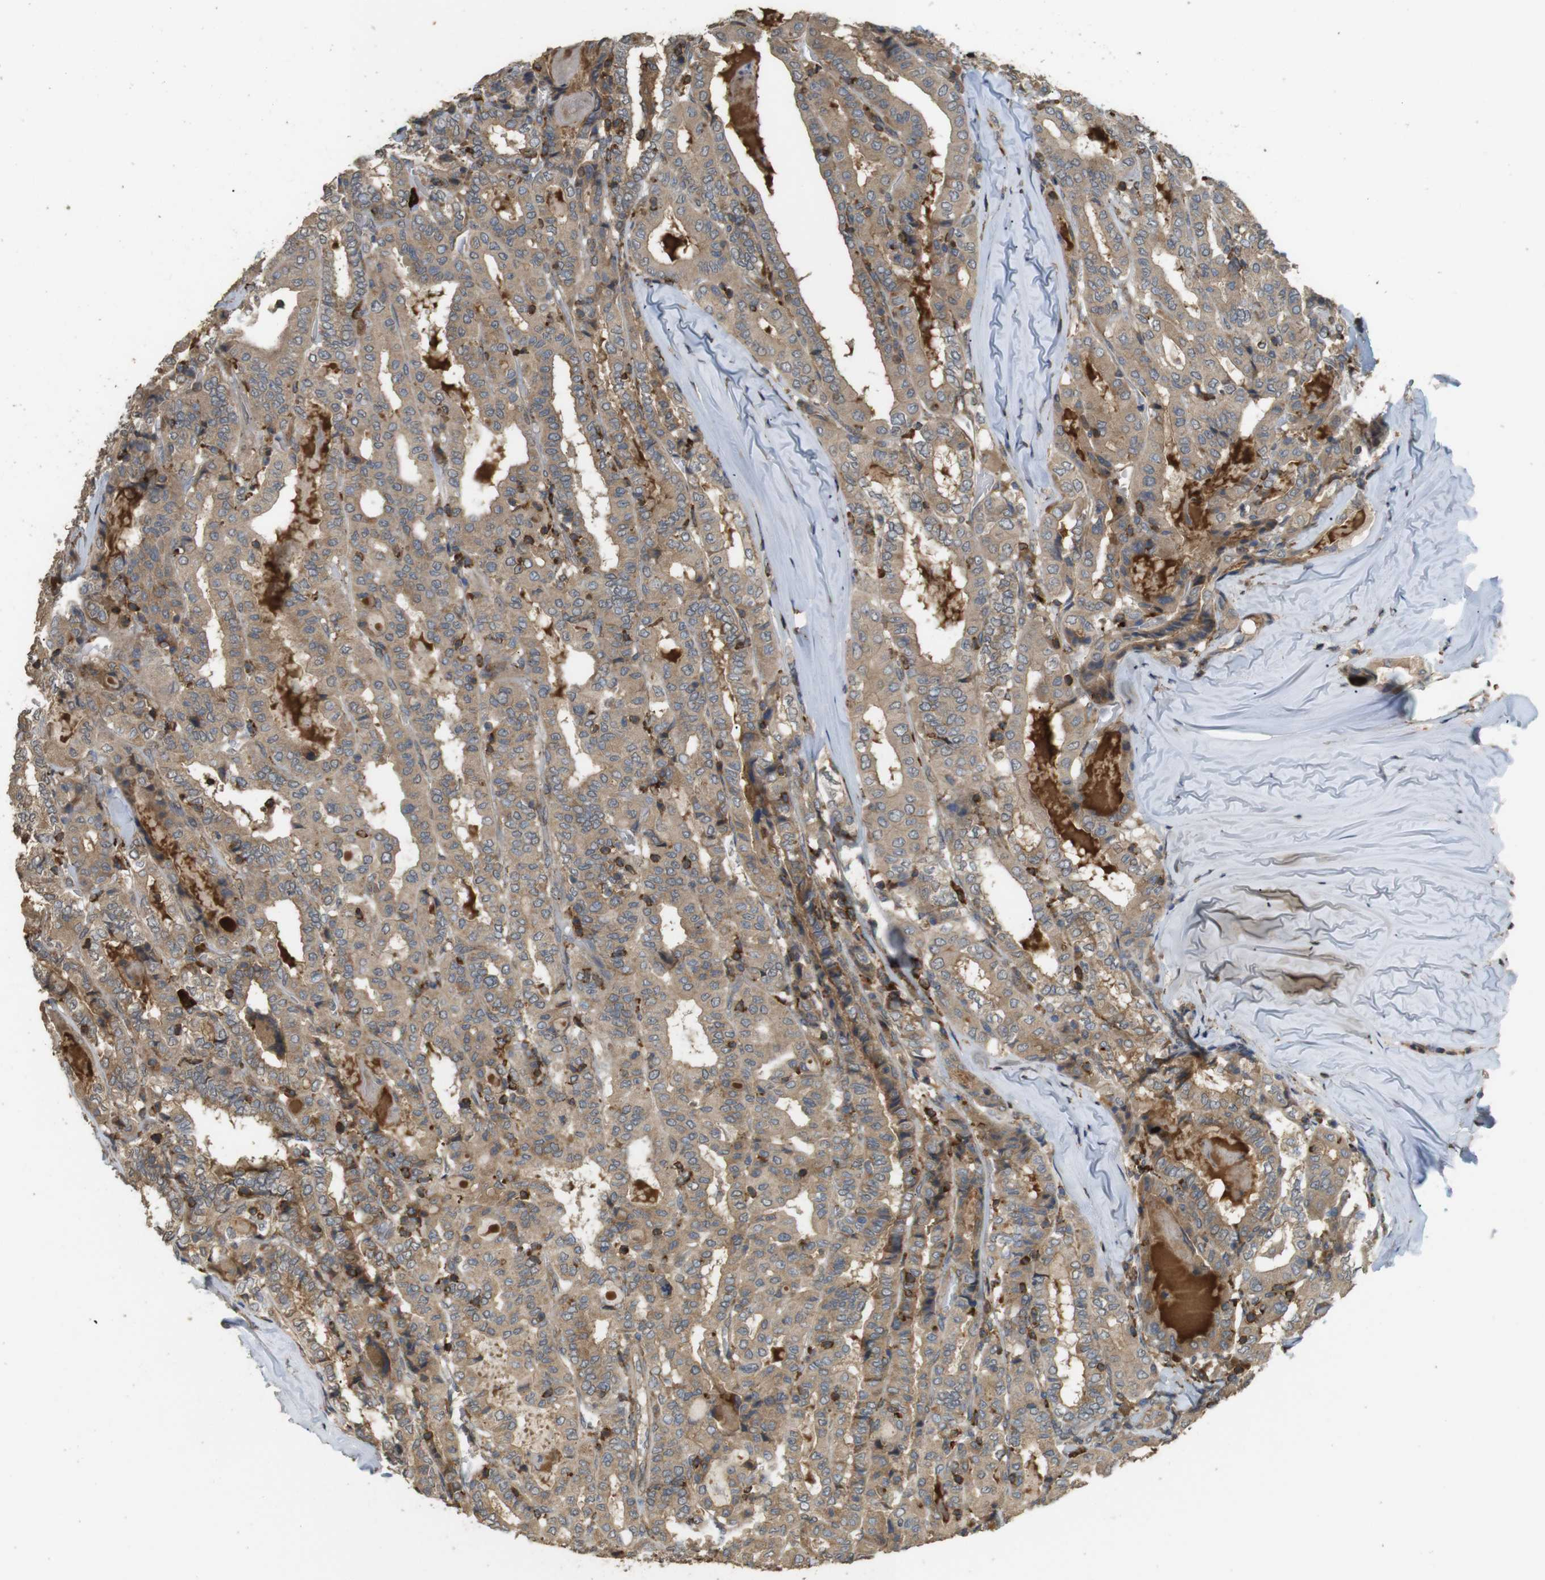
{"staining": {"intensity": "moderate", "quantity": ">75%", "location": "cytoplasmic/membranous"}, "tissue": "thyroid cancer", "cell_type": "Tumor cells", "image_type": "cancer", "snomed": [{"axis": "morphology", "description": "Papillary adenocarcinoma, NOS"}, {"axis": "topography", "description": "Thyroid gland"}], "caption": "Tumor cells demonstrate medium levels of moderate cytoplasmic/membranous staining in approximately >75% of cells in human papillary adenocarcinoma (thyroid).", "gene": "KSR1", "patient": {"sex": "female", "age": 42}}